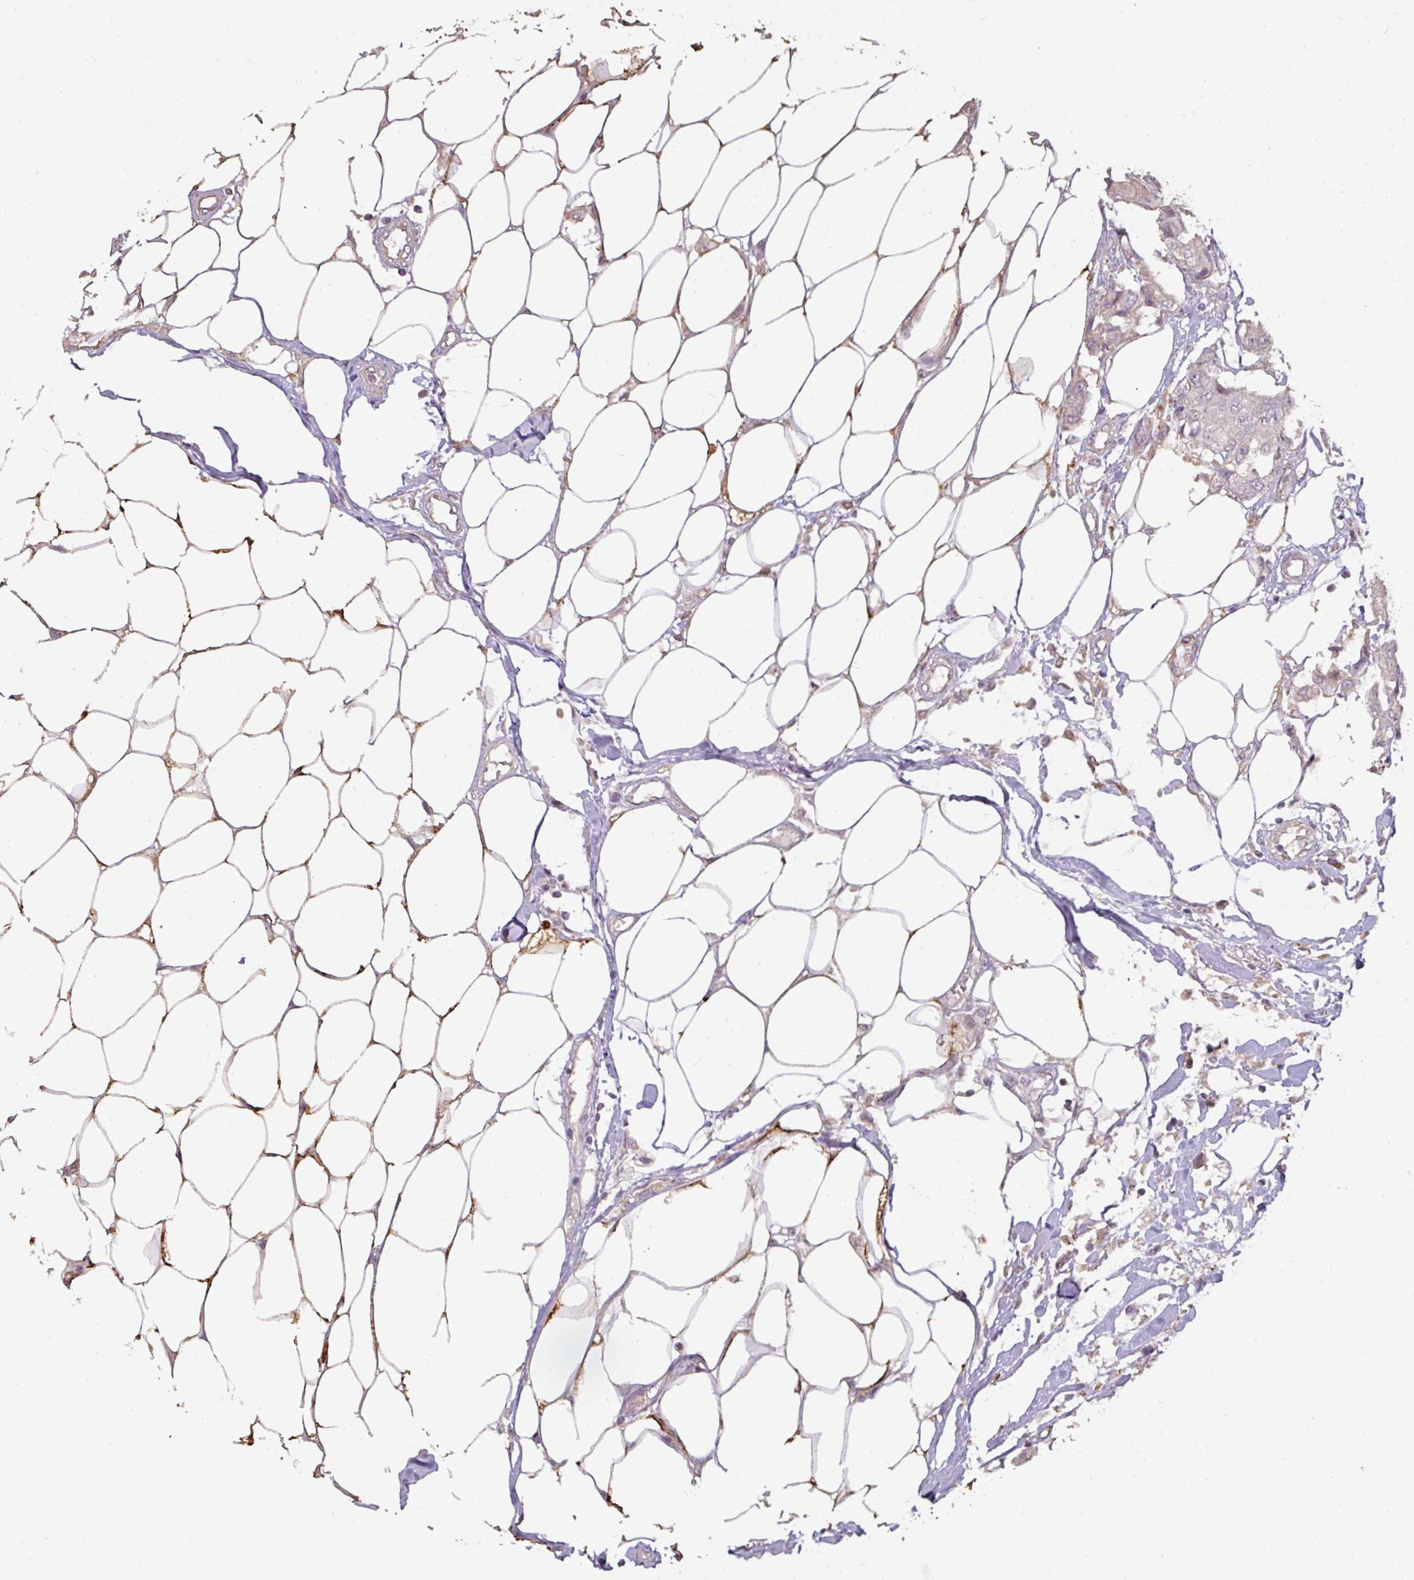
{"staining": {"intensity": "negative", "quantity": "none", "location": "none"}, "tissue": "breast cancer", "cell_type": "Tumor cells", "image_type": "cancer", "snomed": [{"axis": "morphology", "description": "Duct carcinoma"}, {"axis": "topography", "description": "Breast"}, {"axis": "topography", "description": "Lymph node"}], "caption": "Invasive ductal carcinoma (breast) was stained to show a protein in brown. There is no significant expression in tumor cells. (IHC, brightfield microscopy, high magnification).", "gene": "CXCR5", "patient": {"sex": "female", "age": 80}}